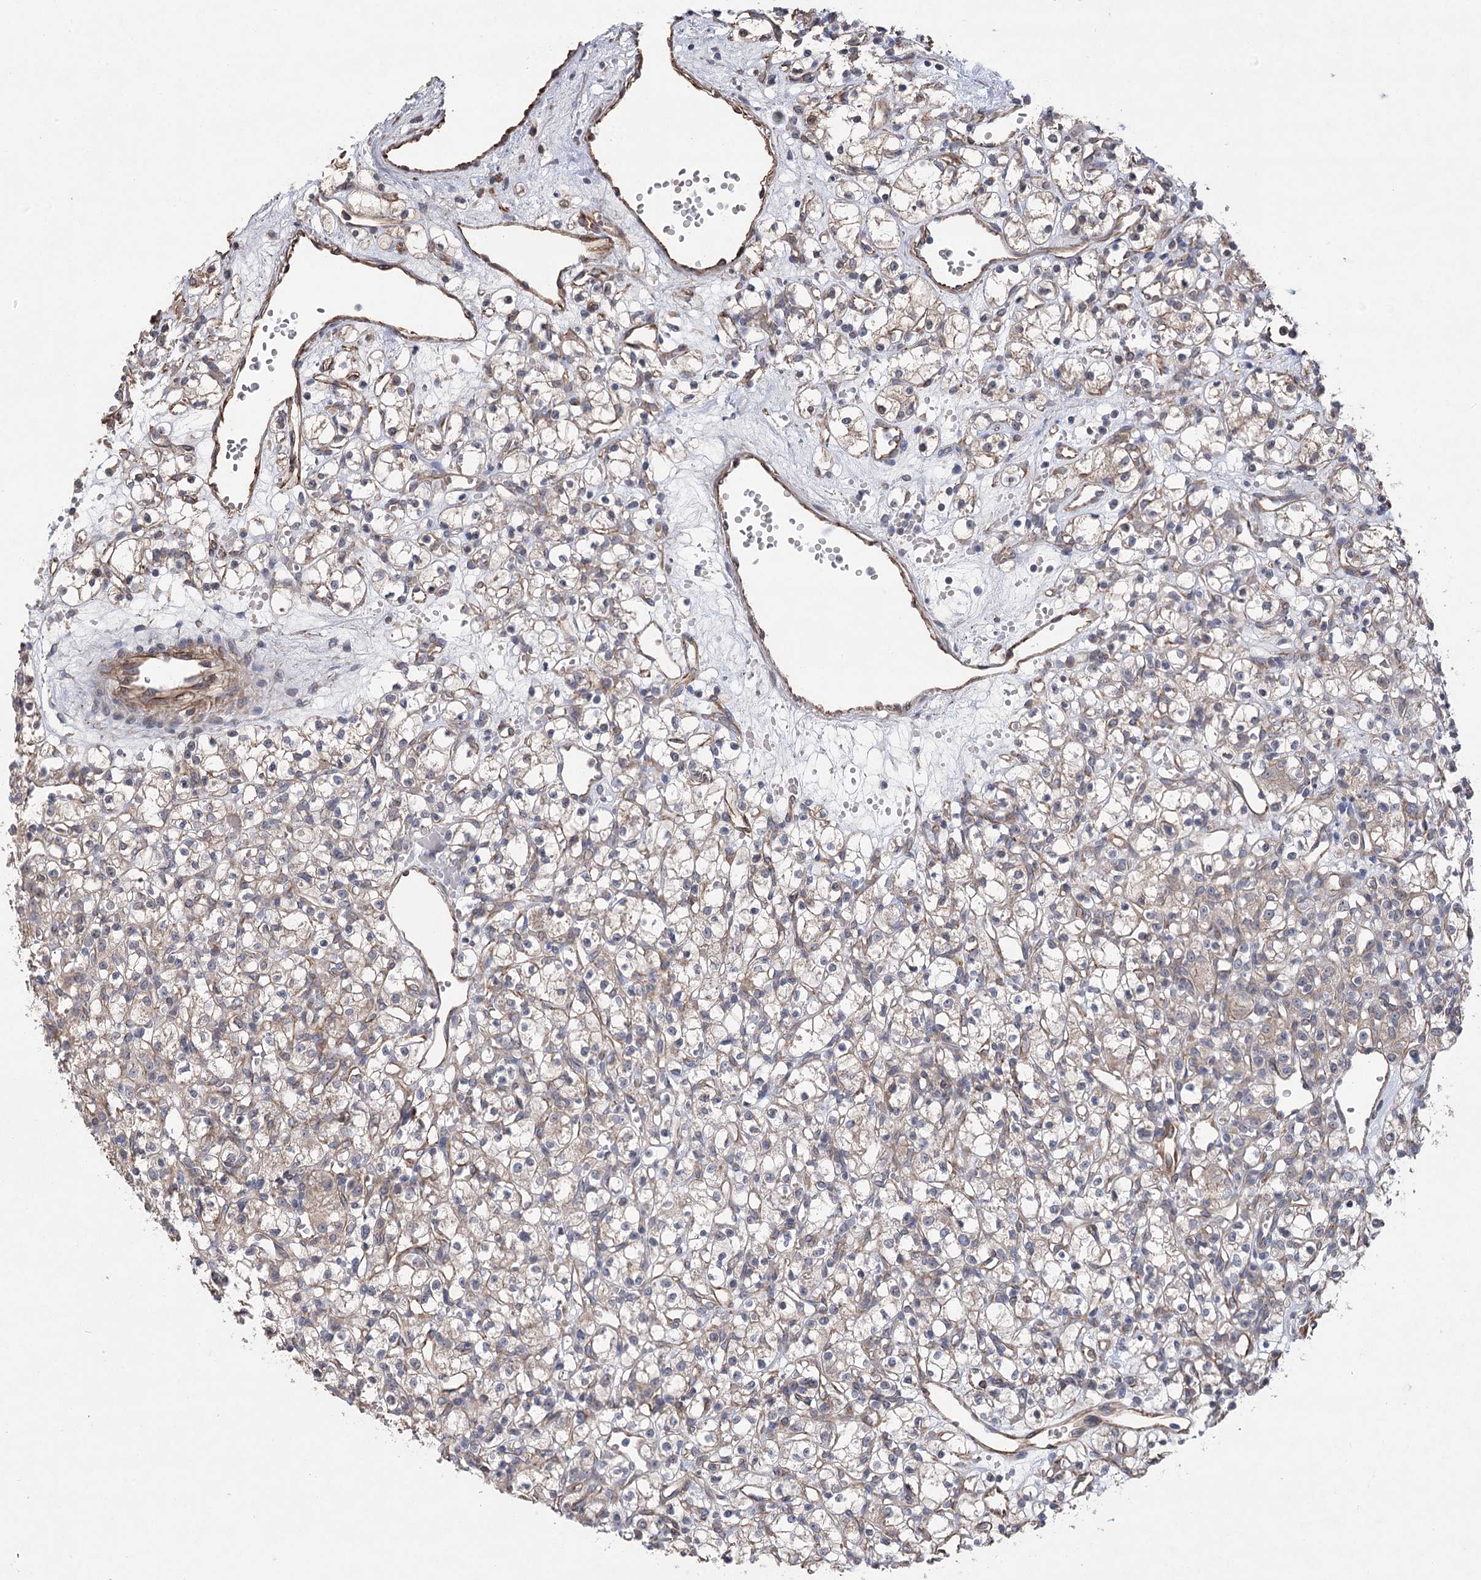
{"staining": {"intensity": "negative", "quantity": "none", "location": "none"}, "tissue": "renal cancer", "cell_type": "Tumor cells", "image_type": "cancer", "snomed": [{"axis": "morphology", "description": "Adenocarcinoma, NOS"}, {"axis": "topography", "description": "Kidney"}], "caption": "A photomicrograph of renal cancer (adenocarcinoma) stained for a protein exhibits no brown staining in tumor cells.", "gene": "RWDD4", "patient": {"sex": "female", "age": 59}}